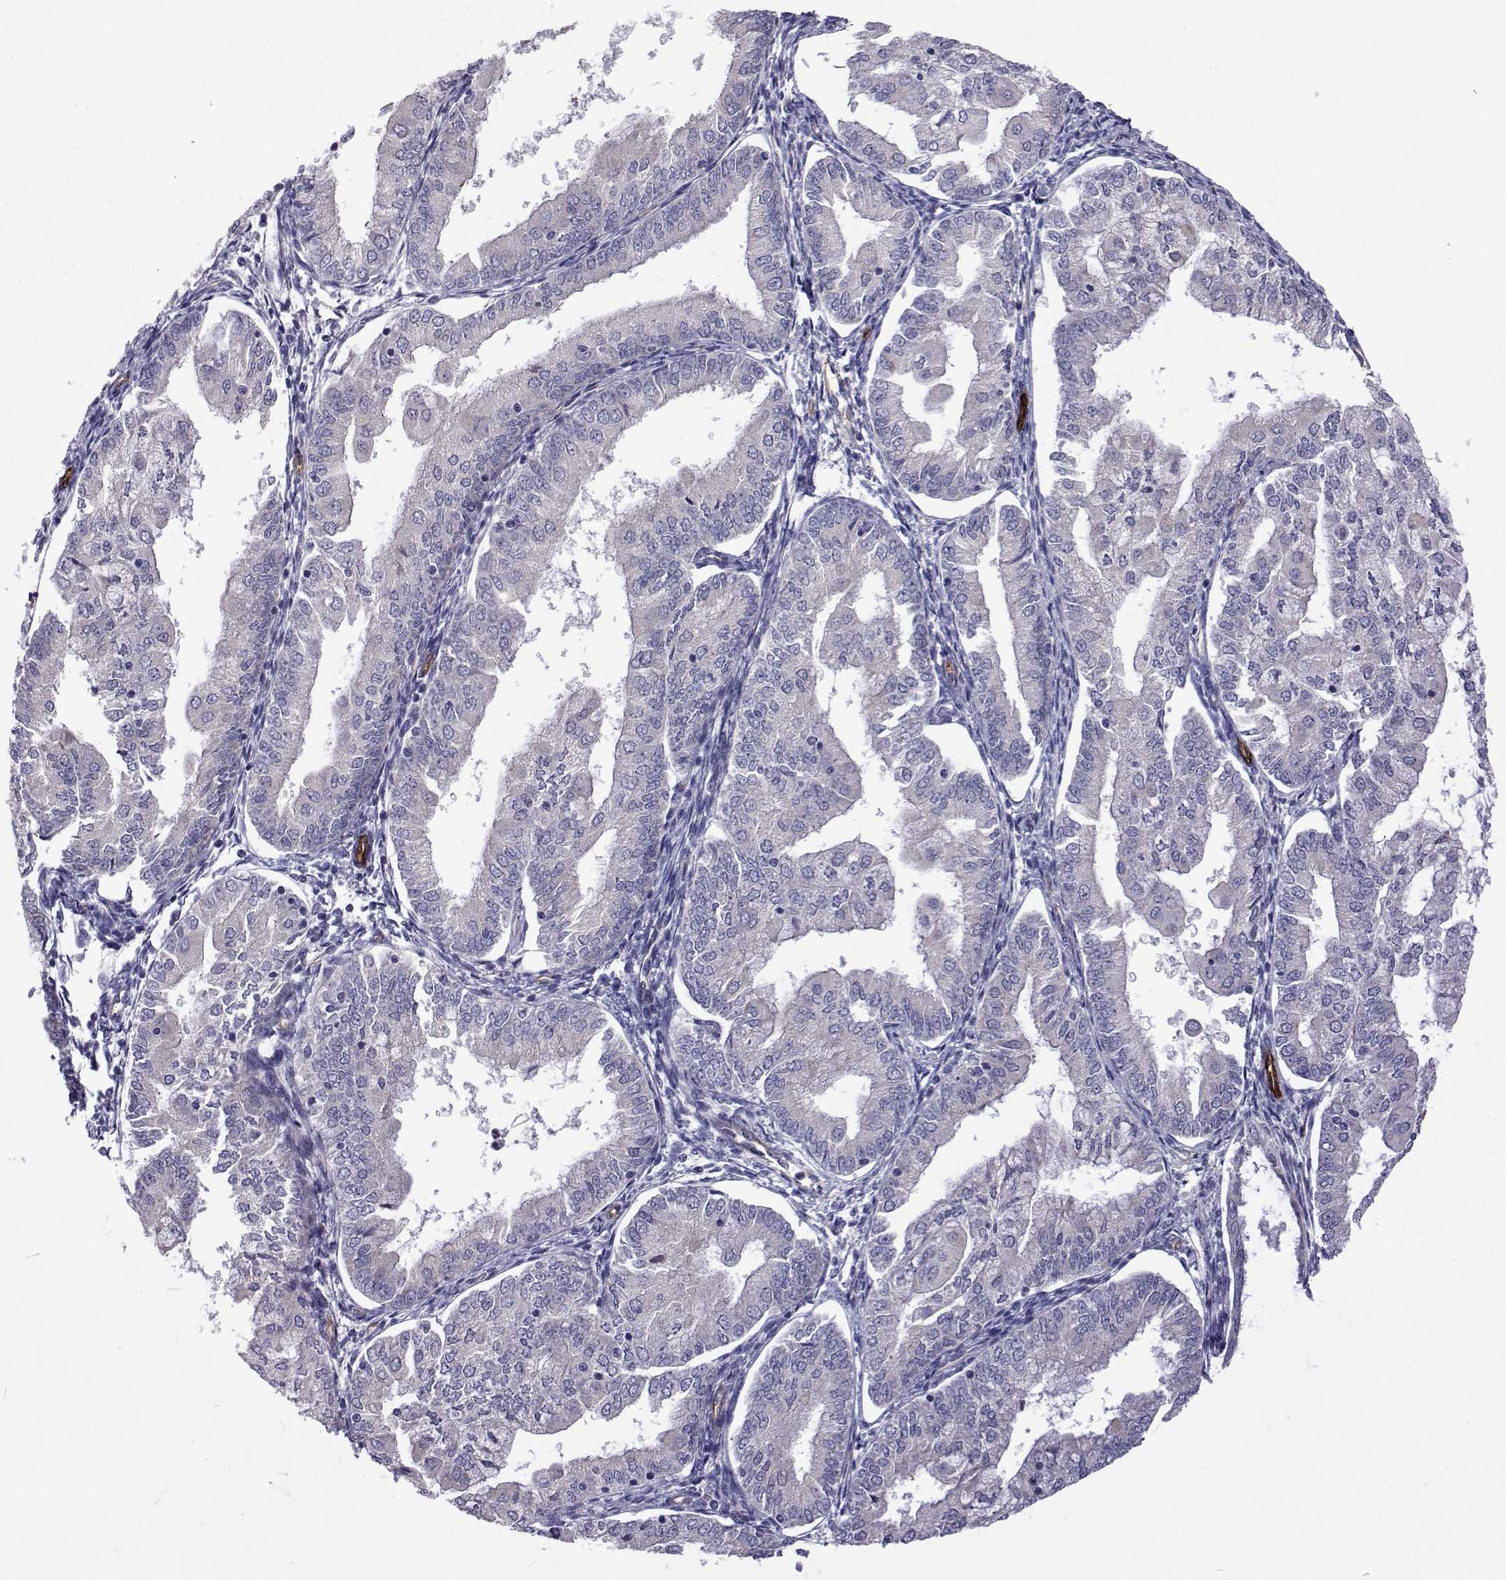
{"staining": {"intensity": "negative", "quantity": "none", "location": "none"}, "tissue": "endometrial cancer", "cell_type": "Tumor cells", "image_type": "cancer", "snomed": [{"axis": "morphology", "description": "Adenocarcinoma, NOS"}, {"axis": "topography", "description": "Endometrium"}], "caption": "Human endometrial cancer (adenocarcinoma) stained for a protein using IHC shows no expression in tumor cells.", "gene": "NPR3", "patient": {"sex": "female", "age": 55}}